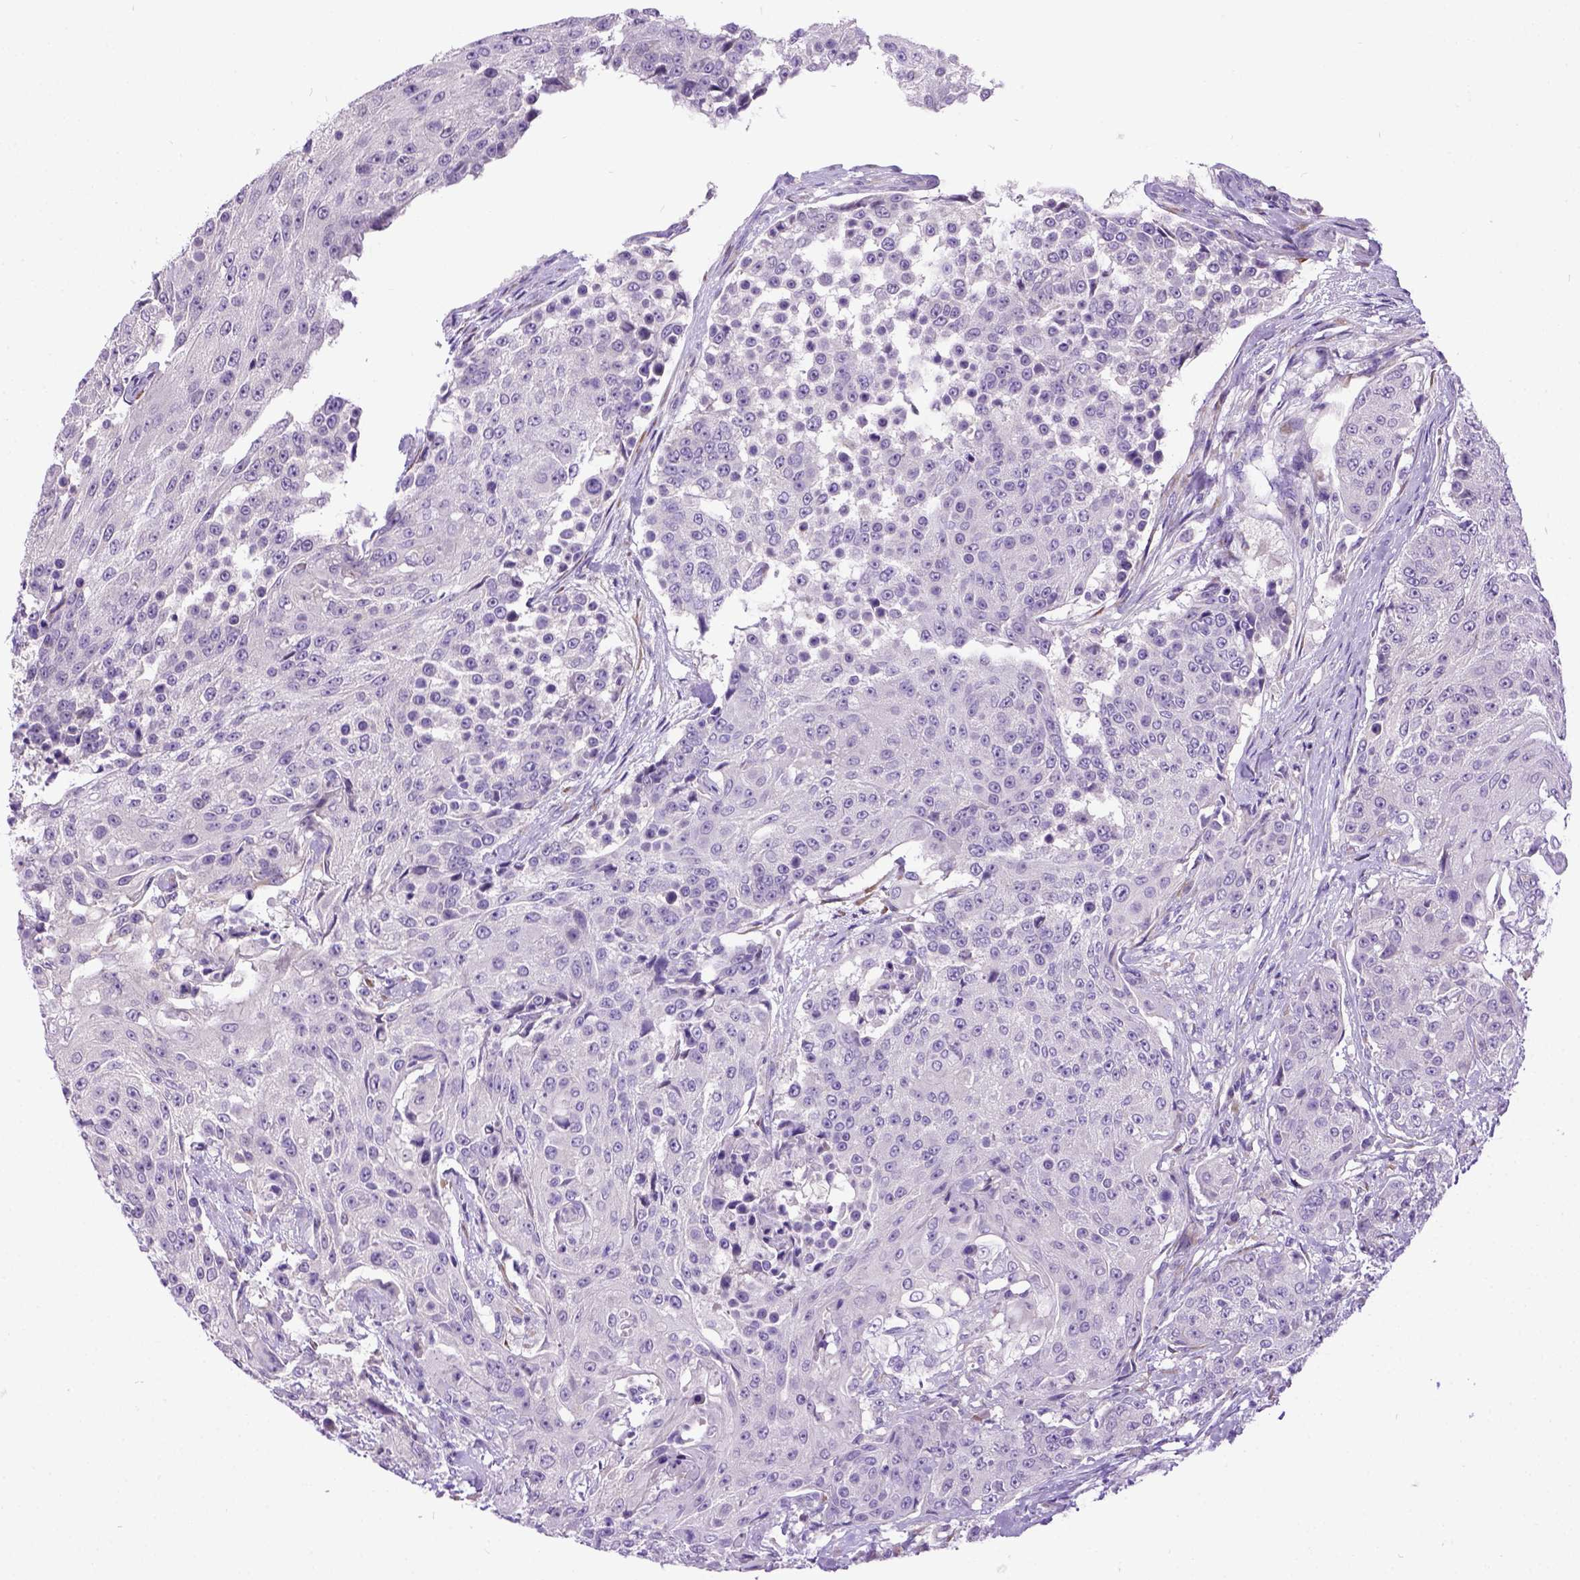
{"staining": {"intensity": "negative", "quantity": "none", "location": "none"}, "tissue": "urothelial cancer", "cell_type": "Tumor cells", "image_type": "cancer", "snomed": [{"axis": "morphology", "description": "Urothelial carcinoma, High grade"}, {"axis": "topography", "description": "Urinary bladder"}], "caption": "The IHC histopathology image has no significant positivity in tumor cells of urothelial carcinoma (high-grade) tissue.", "gene": "NEK5", "patient": {"sex": "female", "age": 63}}